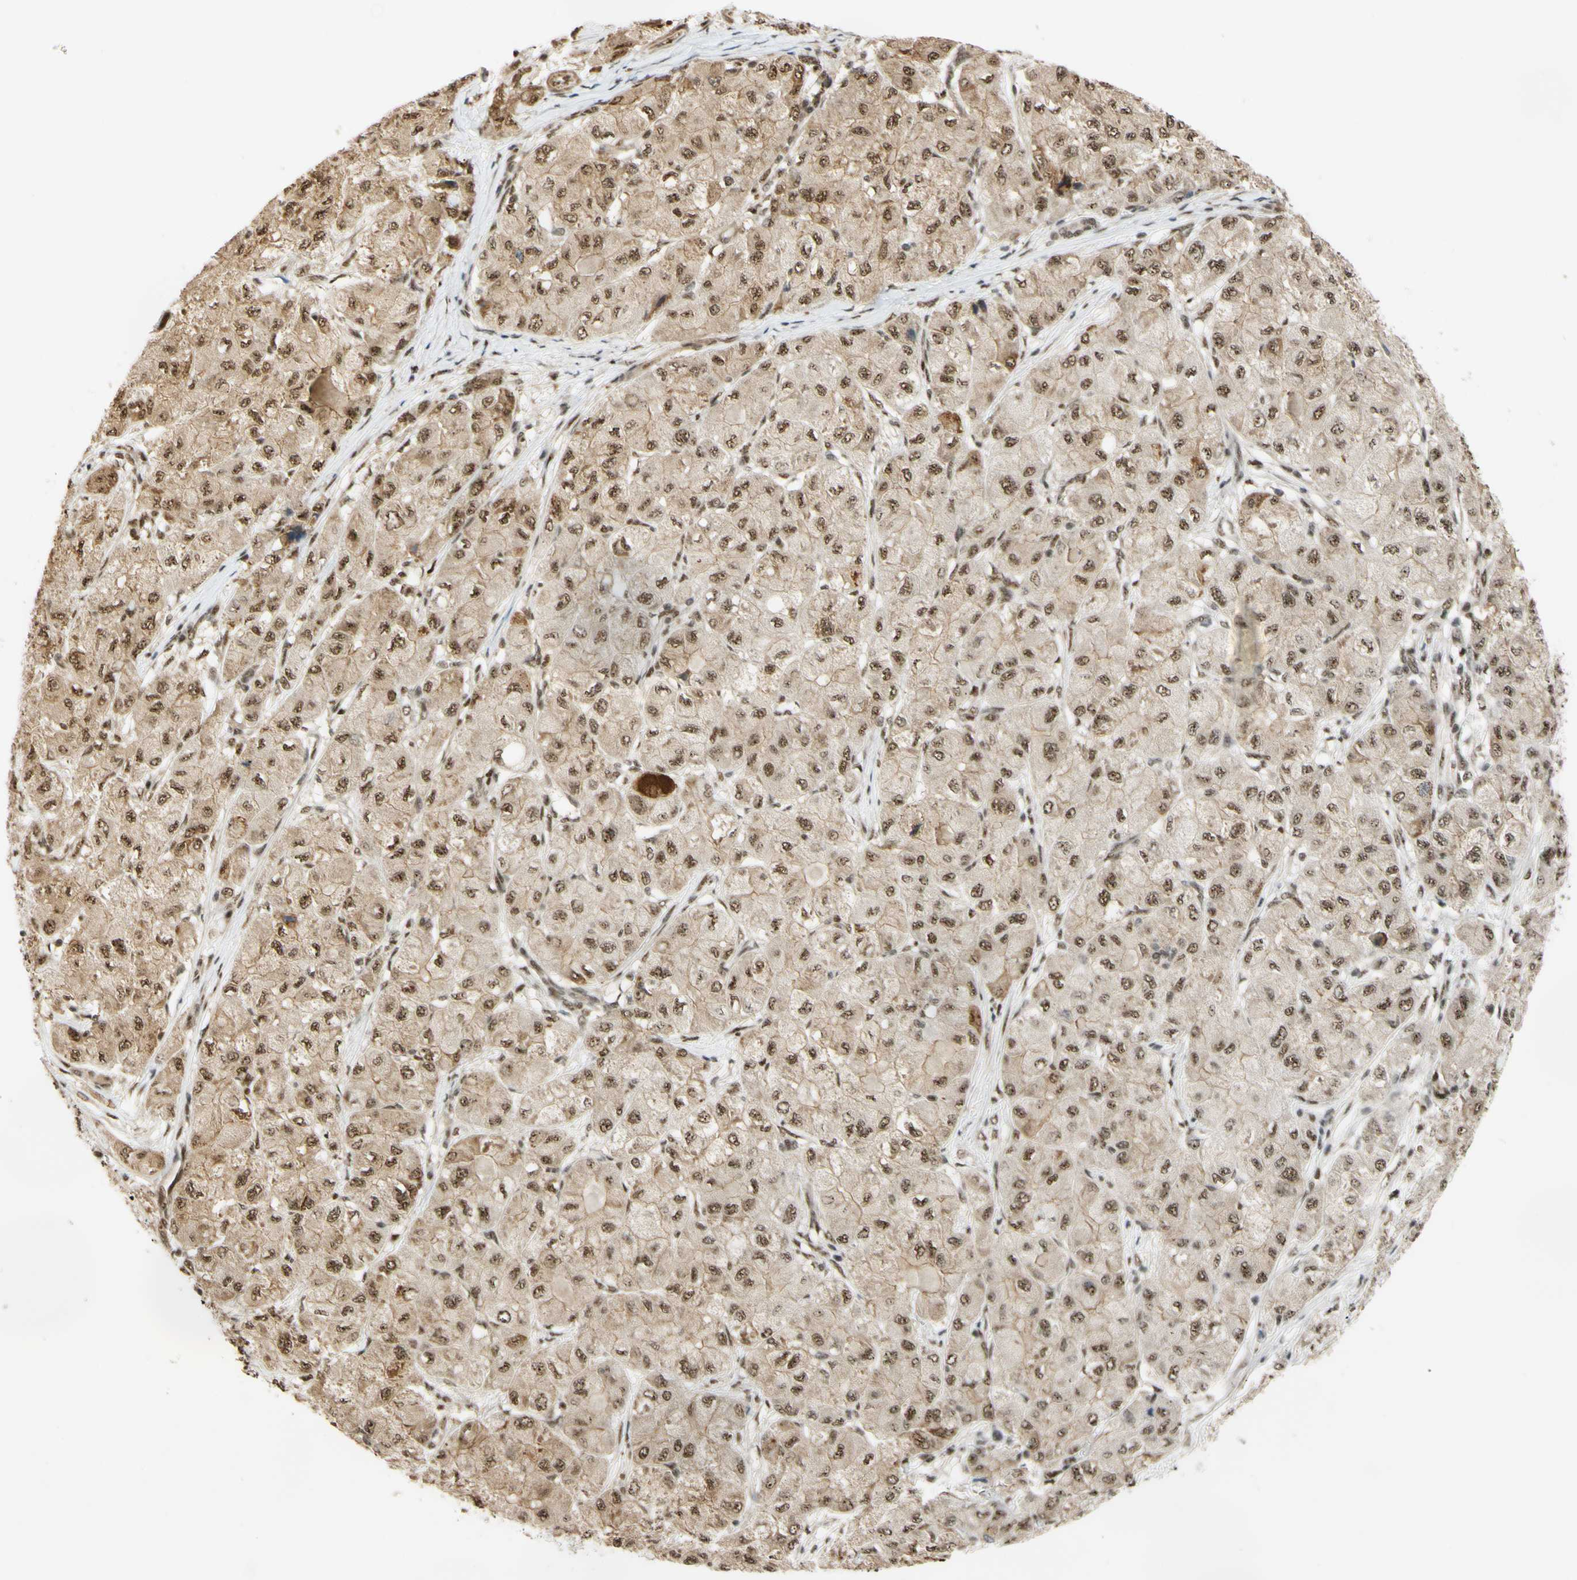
{"staining": {"intensity": "moderate", "quantity": ">75%", "location": "nuclear"}, "tissue": "liver cancer", "cell_type": "Tumor cells", "image_type": "cancer", "snomed": [{"axis": "morphology", "description": "Carcinoma, Hepatocellular, NOS"}, {"axis": "topography", "description": "Liver"}], "caption": "This photomicrograph demonstrates immunohistochemistry staining of liver hepatocellular carcinoma, with medium moderate nuclear staining in approximately >75% of tumor cells.", "gene": "SAP18", "patient": {"sex": "male", "age": 80}}